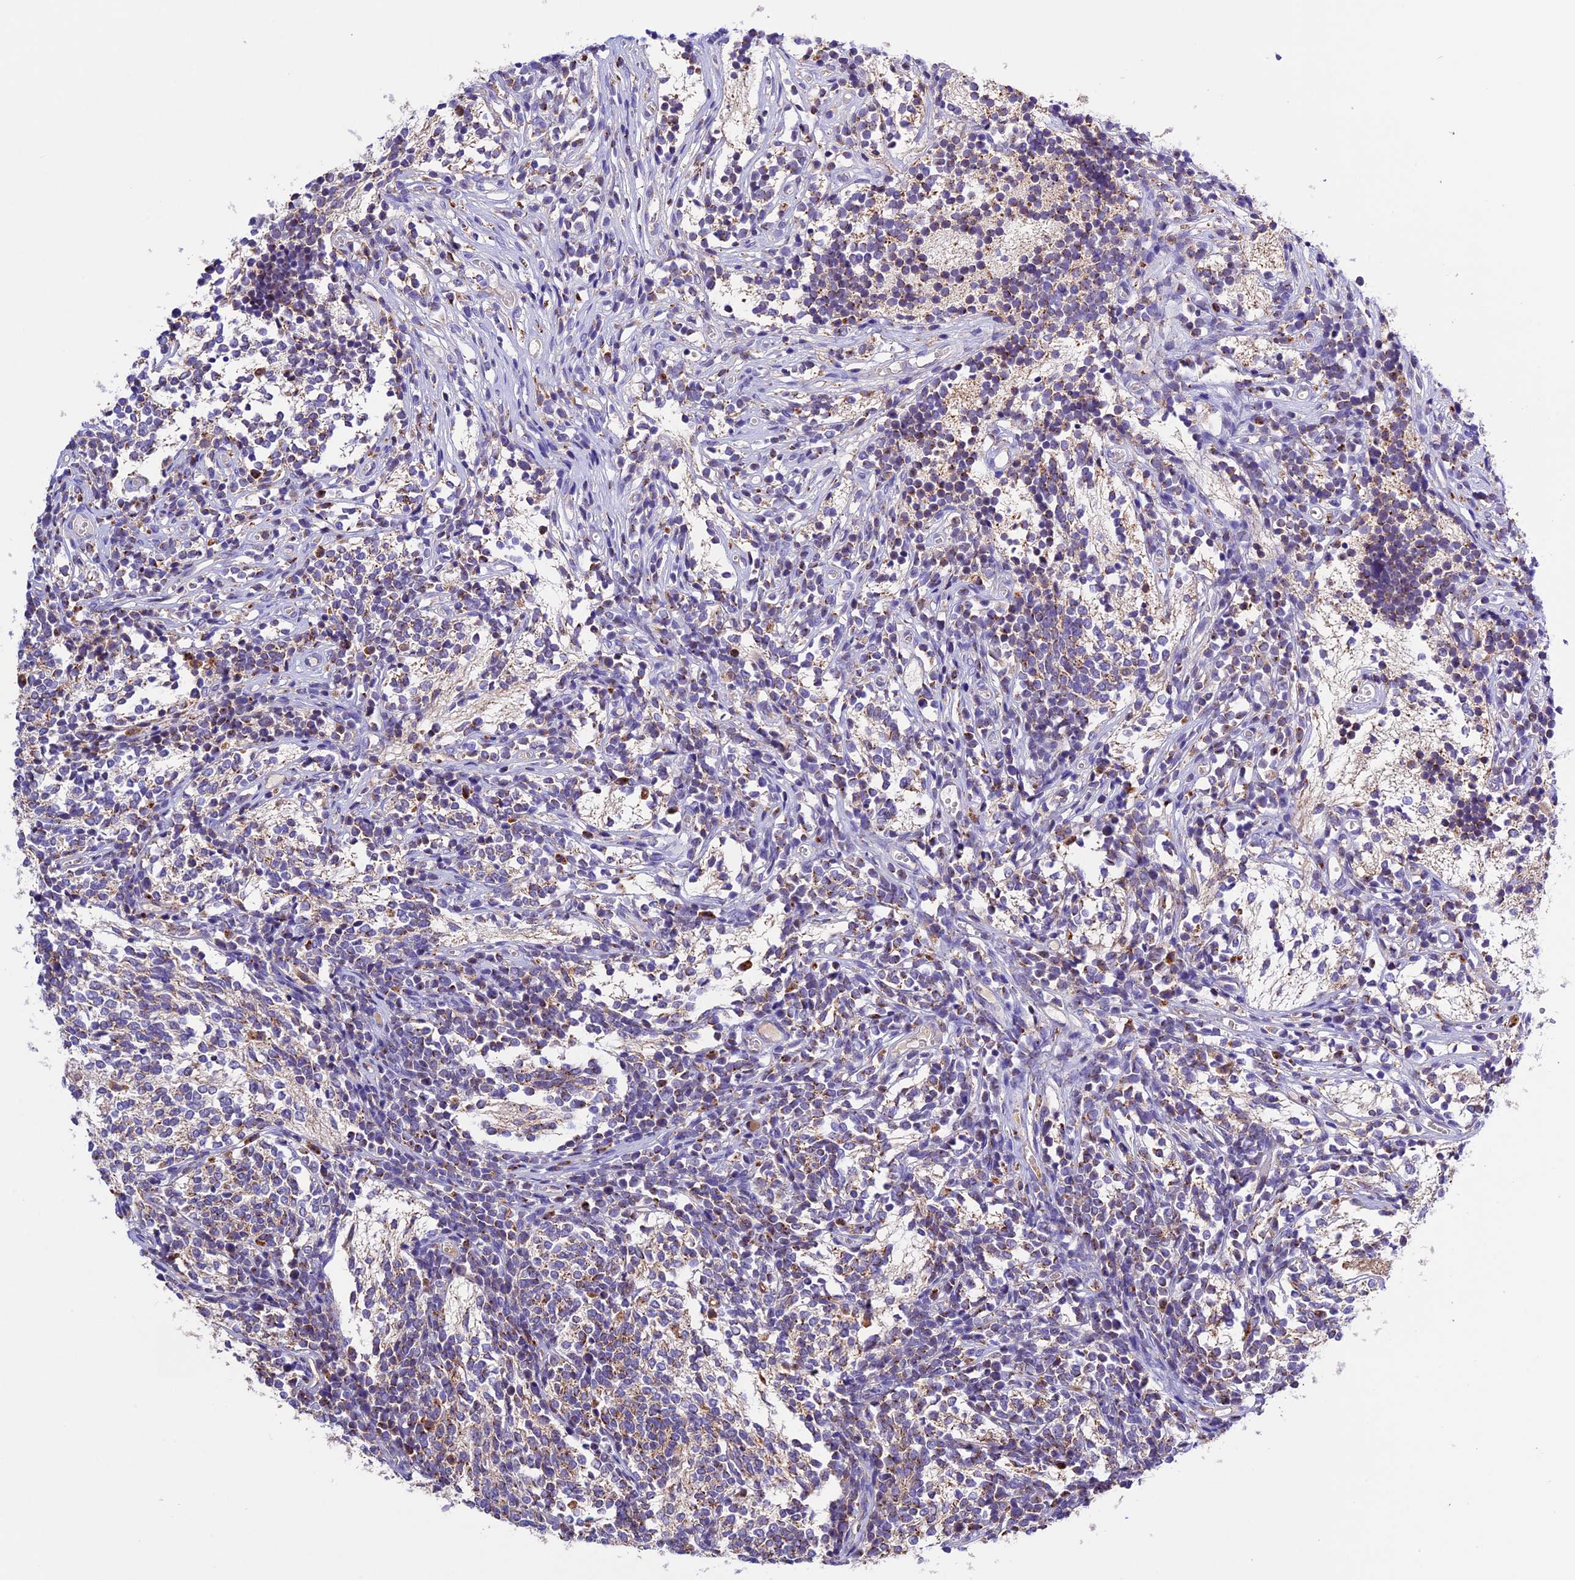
{"staining": {"intensity": "weak", "quantity": "25%-75%", "location": "cytoplasmic/membranous"}, "tissue": "glioma", "cell_type": "Tumor cells", "image_type": "cancer", "snomed": [{"axis": "morphology", "description": "Glioma, malignant, Low grade"}, {"axis": "topography", "description": "Brain"}], "caption": "Immunohistochemistry (IHC) image of neoplastic tissue: human malignant glioma (low-grade) stained using immunohistochemistry reveals low levels of weak protein expression localized specifically in the cytoplasmic/membranous of tumor cells, appearing as a cytoplasmic/membranous brown color.", "gene": "METTL22", "patient": {"sex": "female", "age": 1}}